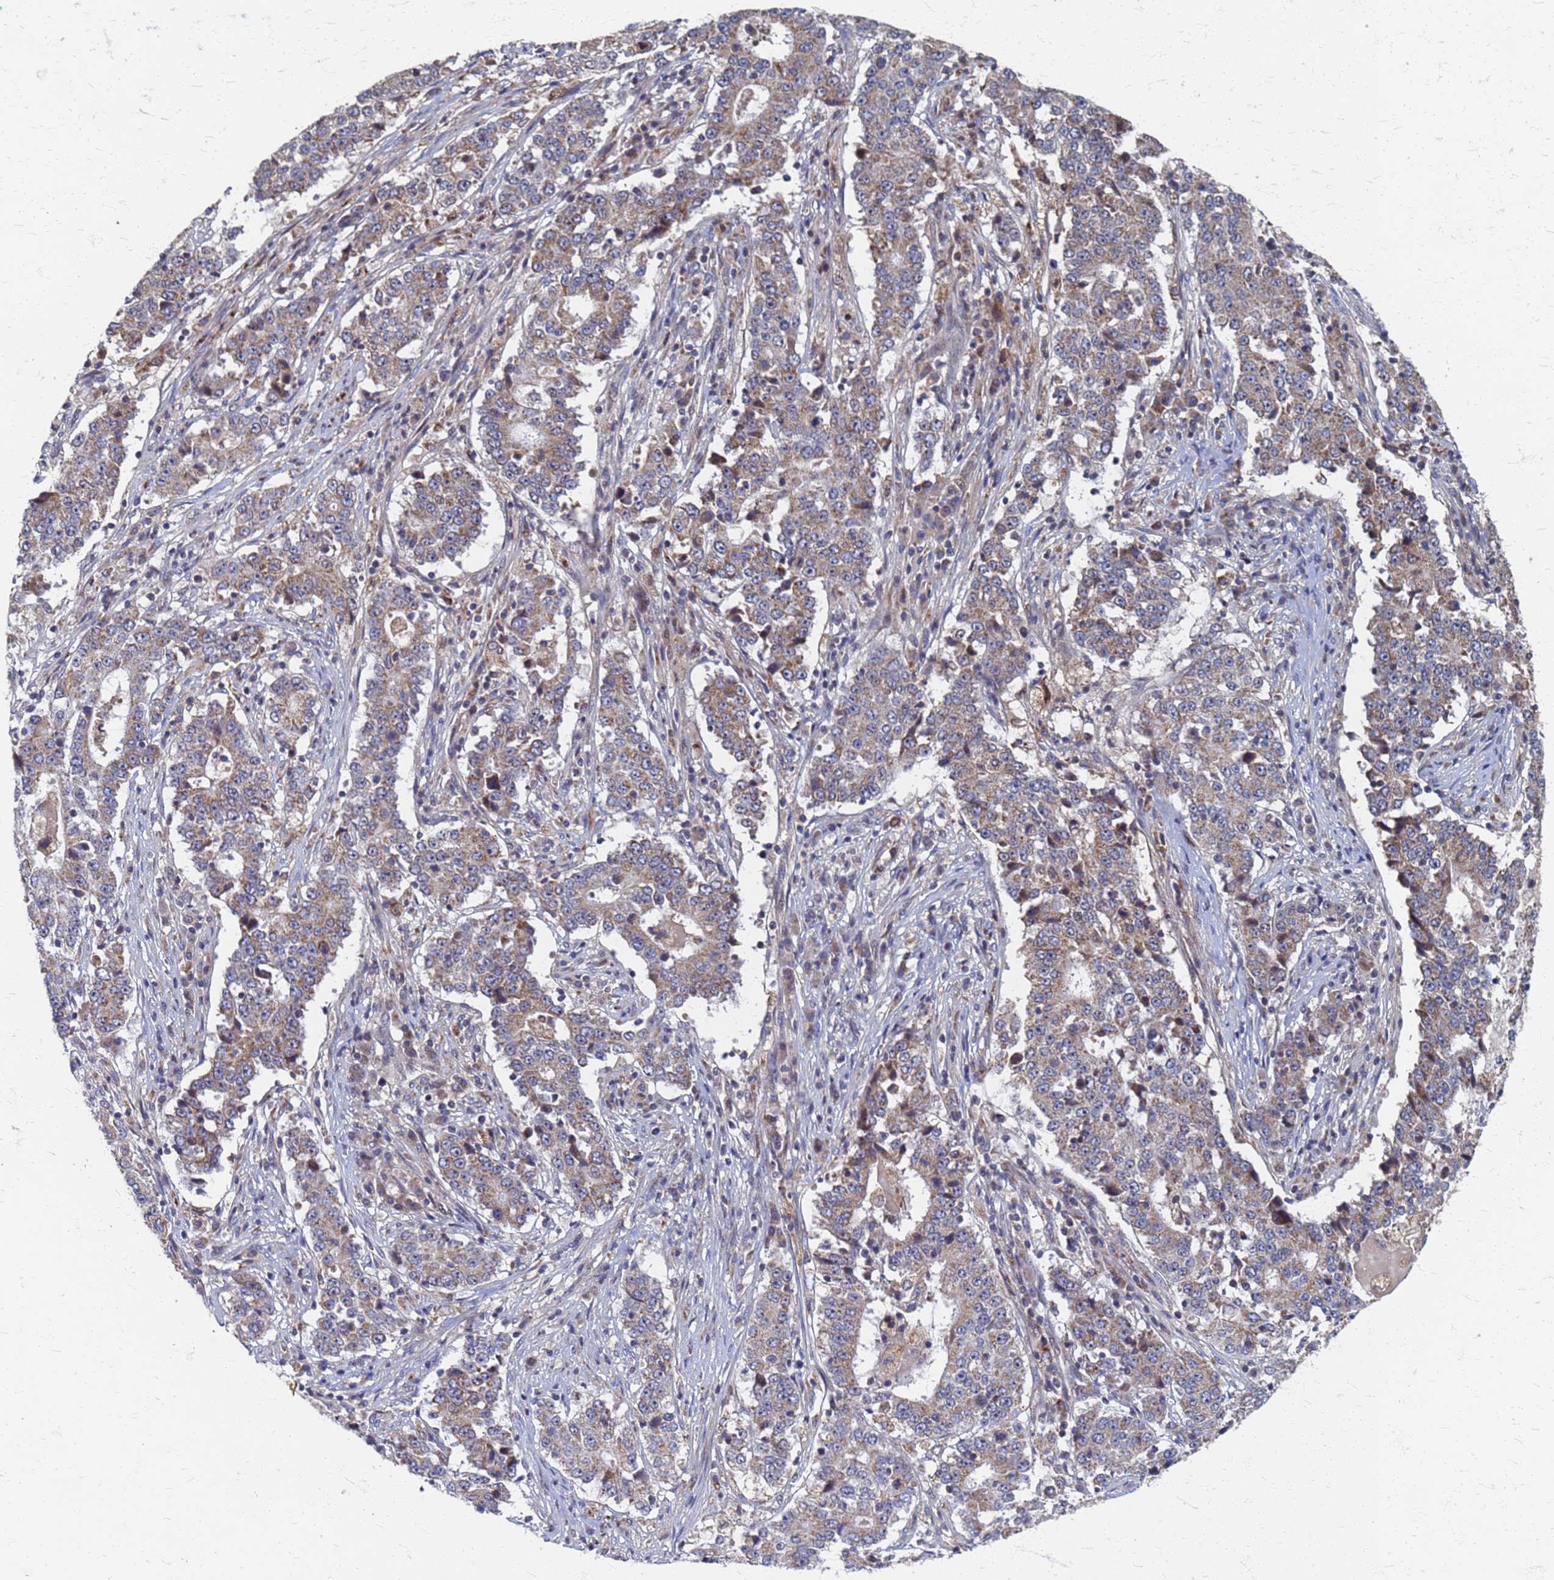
{"staining": {"intensity": "weak", "quantity": ">75%", "location": "cytoplasmic/membranous"}, "tissue": "stomach cancer", "cell_type": "Tumor cells", "image_type": "cancer", "snomed": [{"axis": "morphology", "description": "Adenocarcinoma, NOS"}, {"axis": "topography", "description": "Stomach"}], "caption": "This is an image of immunohistochemistry (IHC) staining of adenocarcinoma (stomach), which shows weak expression in the cytoplasmic/membranous of tumor cells.", "gene": "ATPAF1", "patient": {"sex": "male", "age": 59}}